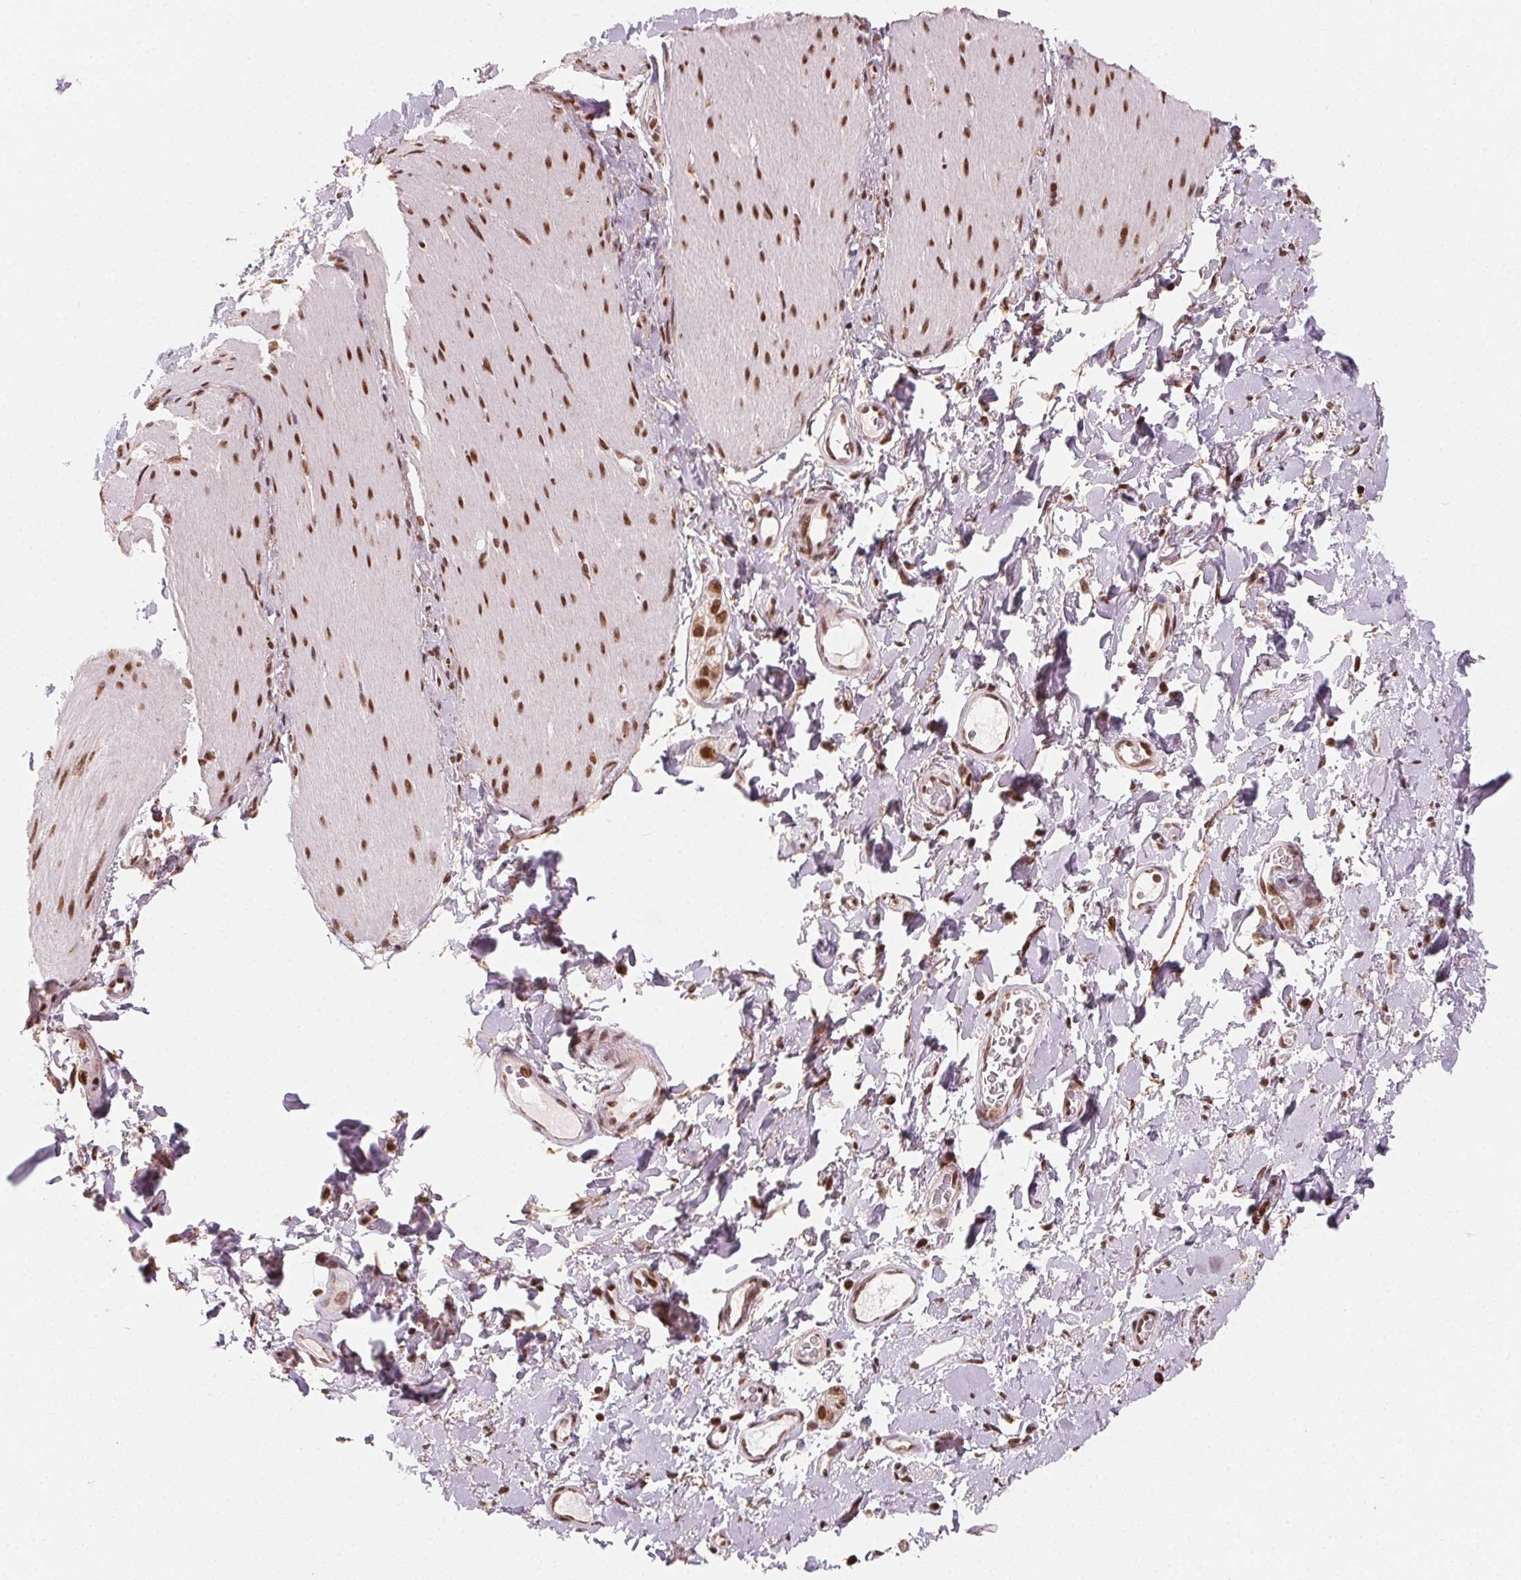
{"staining": {"intensity": "strong", "quantity": ">75%", "location": "nuclear"}, "tissue": "smooth muscle", "cell_type": "Smooth muscle cells", "image_type": "normal", "snomed": [{"axis": "morphology", "description": "Normal tissue, NOS"}, {"axis": "topography", "description": "Smooth muscle"}, {"axis": "topography", "description": "Colon"}], "caption": "The image exhibits a brown stain indicating the presence of a protein in the nuclear of smooth muscle cells in smooth muscle. (IHC, brightfield microscopy, high magnification).", "gene": "TOPORS", "patient": {"sex": "male", "age": 73}}